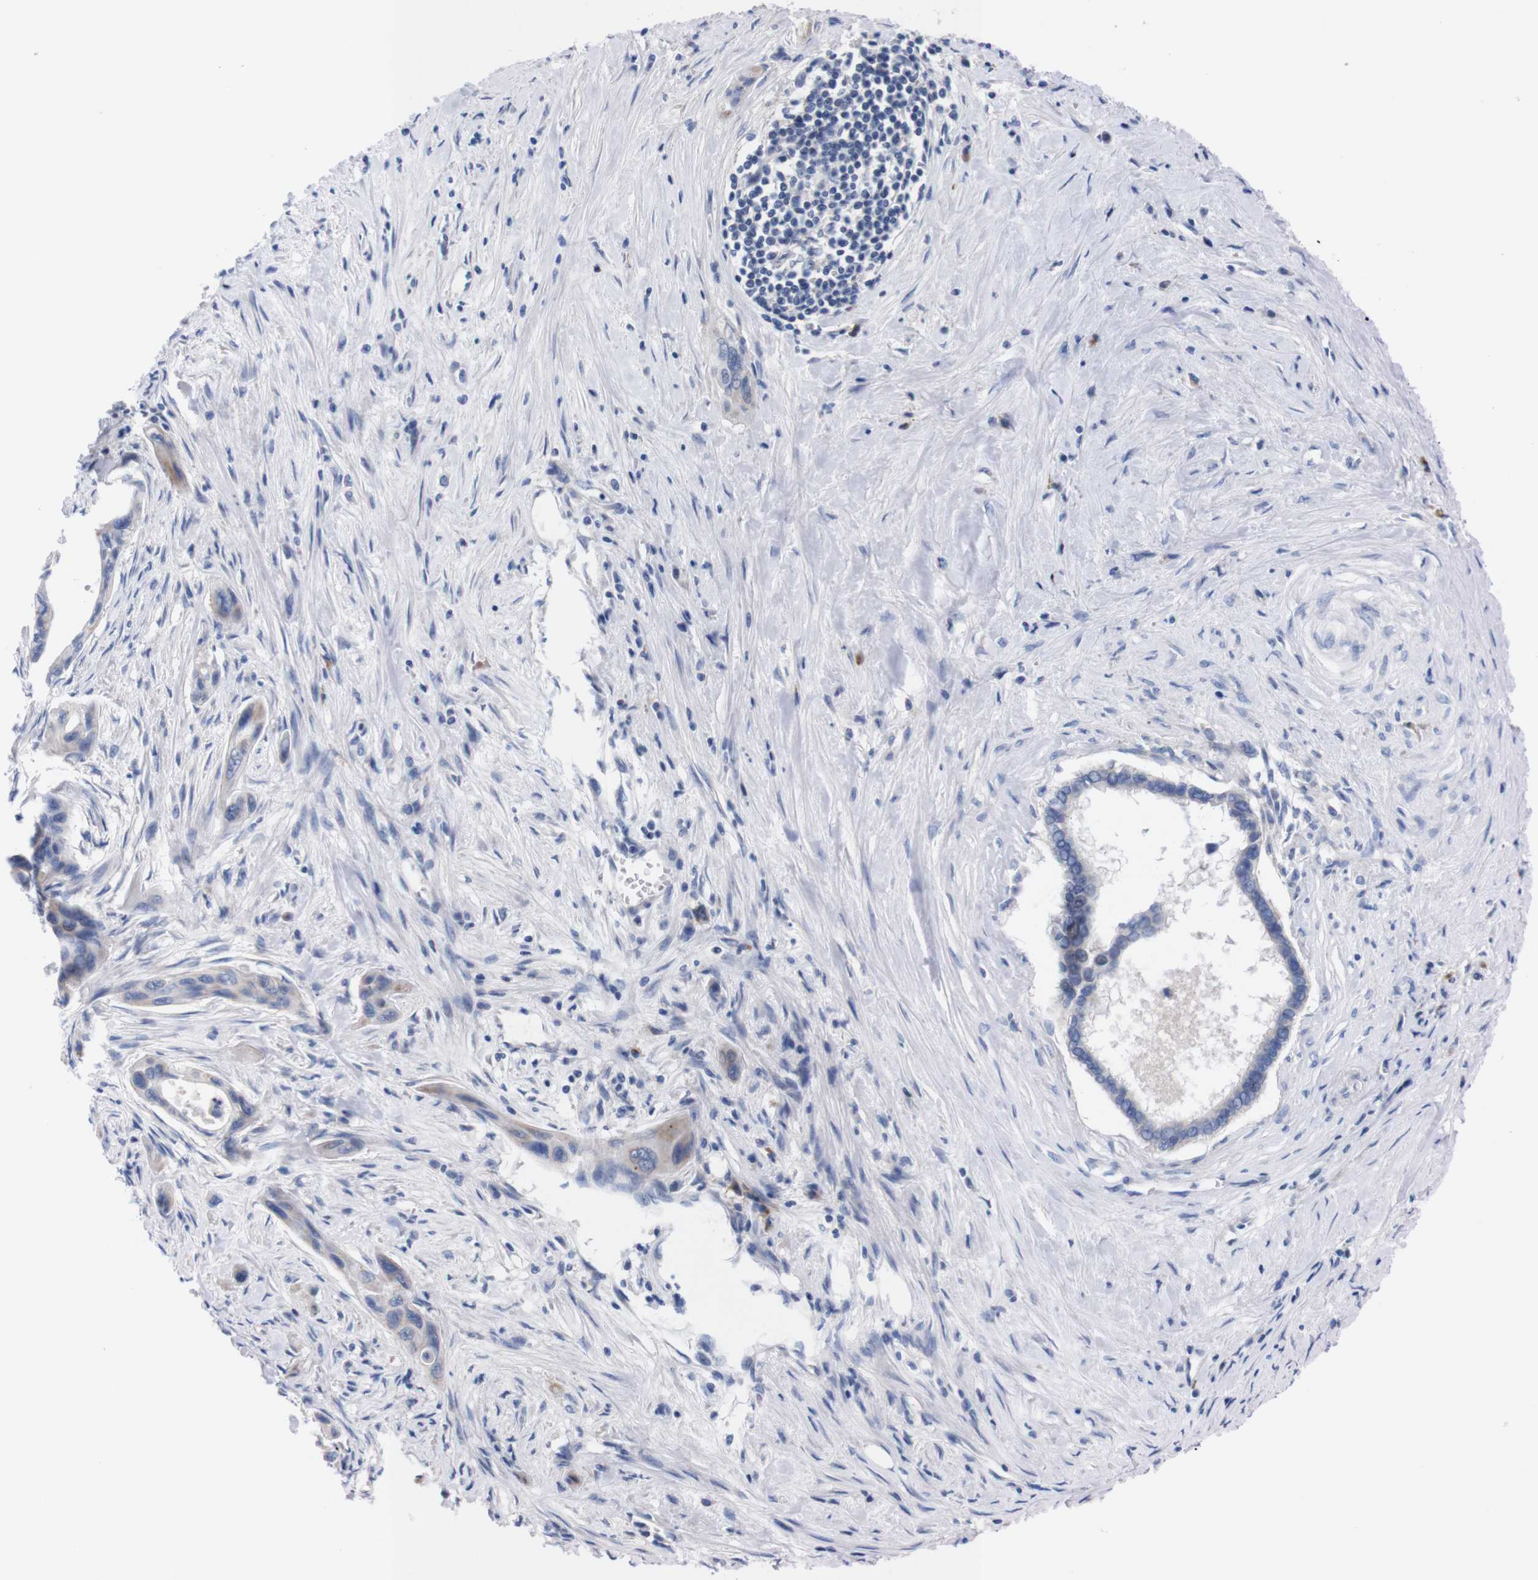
{"staining": {"intensity": "moderate", "quantity": "<25%", "location": "cytoplasmic/membranous"}, "tissue": "pancreatic cancer", "cell_type": "Tumor cells", "image_type": "cancer", "snomed": [{"axis": "morphology", "description": "Adenocarcinoma, NOS"}, {"axis": "topography", "description": "Pancreas"}], "caption": "DAB immunohistochemical staining of pancreatic cancer (adenocarcinoma) displays moderate cytoplasmic/membranous protein staining in approximately <25% of tumor cells.", "gene": "FAM210A", "patient": {"sex": "male", "age": 73}}